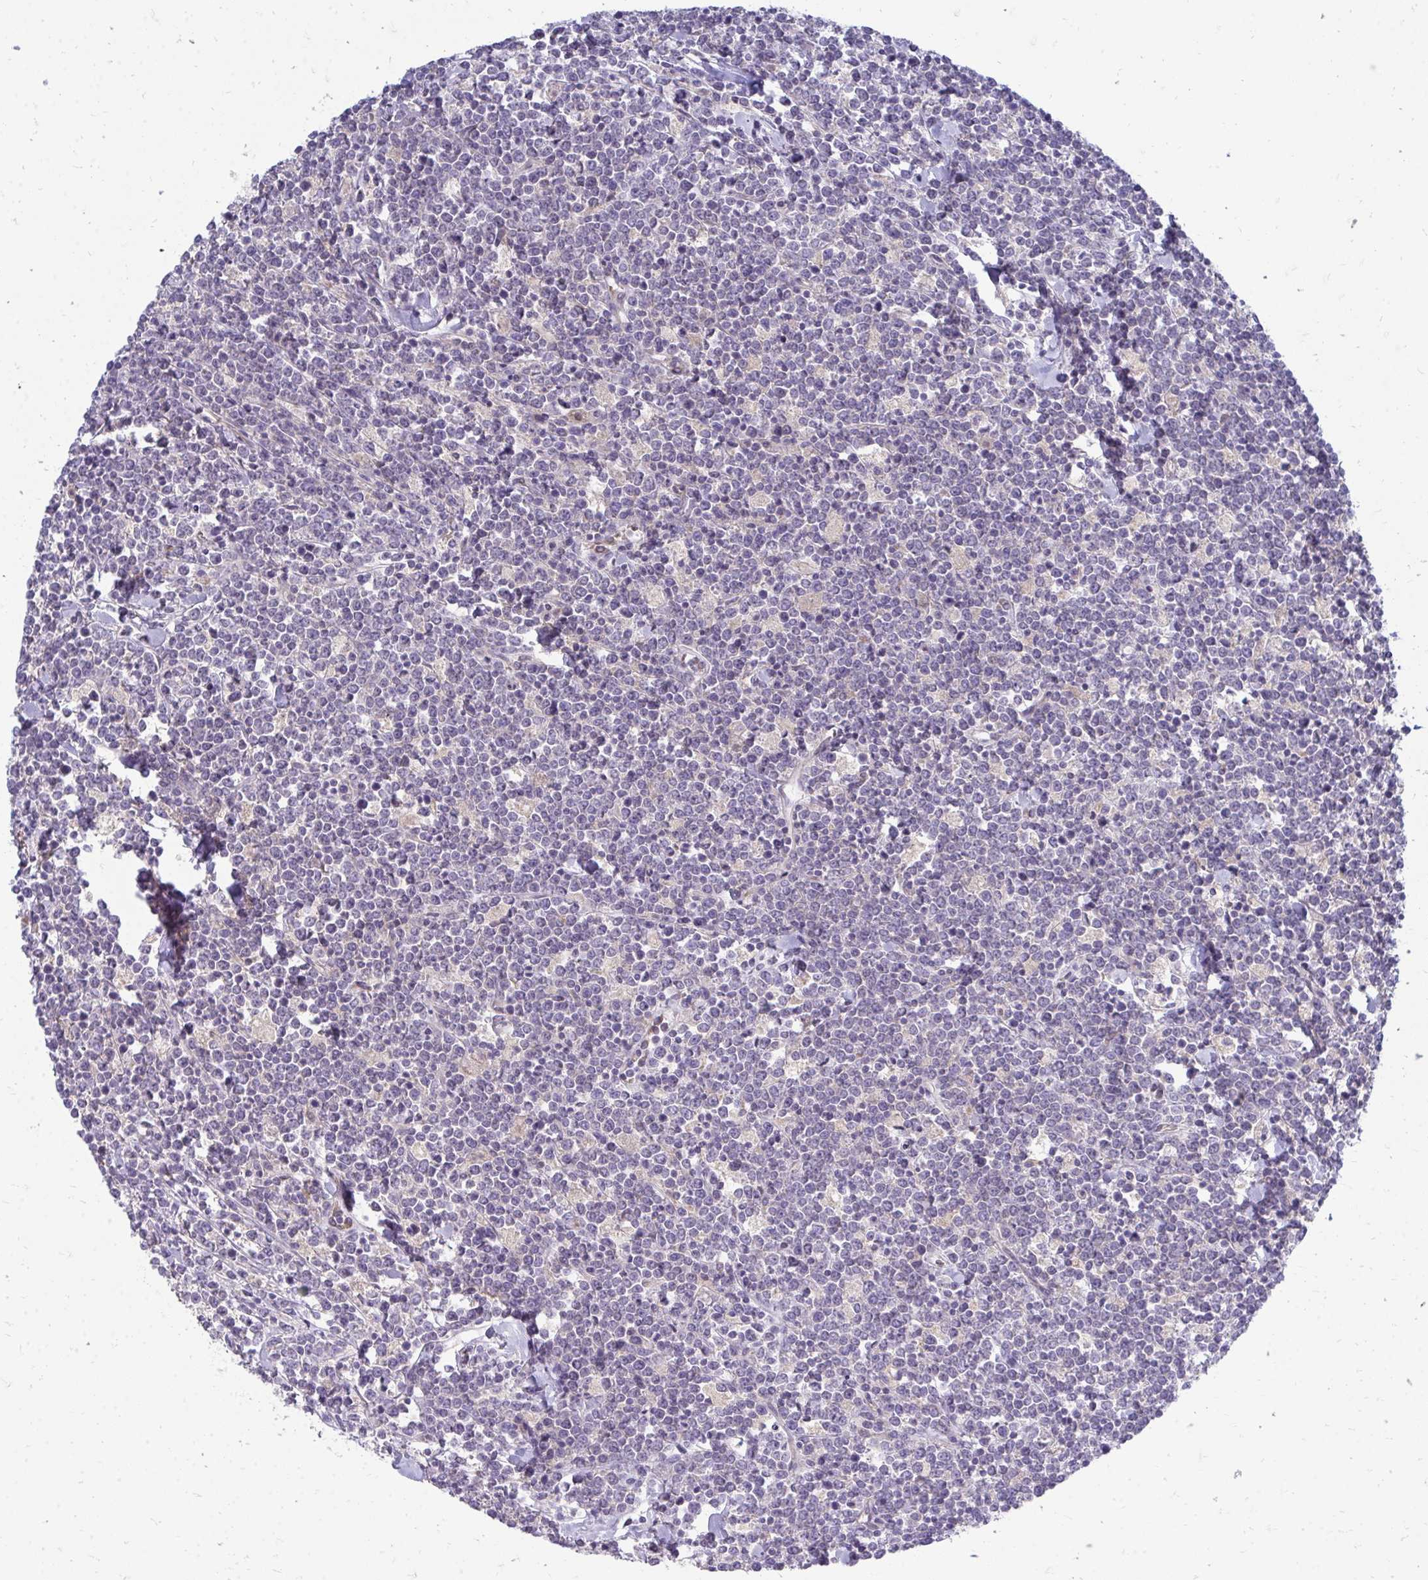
{"staining": {"intensity": "negative", "quantity": "none", "location": "none"}, "tissue": "lymphoma", "cell_type": "Tumor cells", "image_type": "cancer", "snomed": [{"axis": "morphology", "description": "Malignant lymphoma, non-Hodgkin's type, High grade"}, {"axis": "topography", "description": "Small intestine"}, {"axis": "topography", "description": "Colon"}], "caption": "The immunohistochemistry micrograph has no significant positivity in tumor cells of lymphoma tissue.", "gene": "MROH8", "patient": {"sex": "male", "age": 8}}